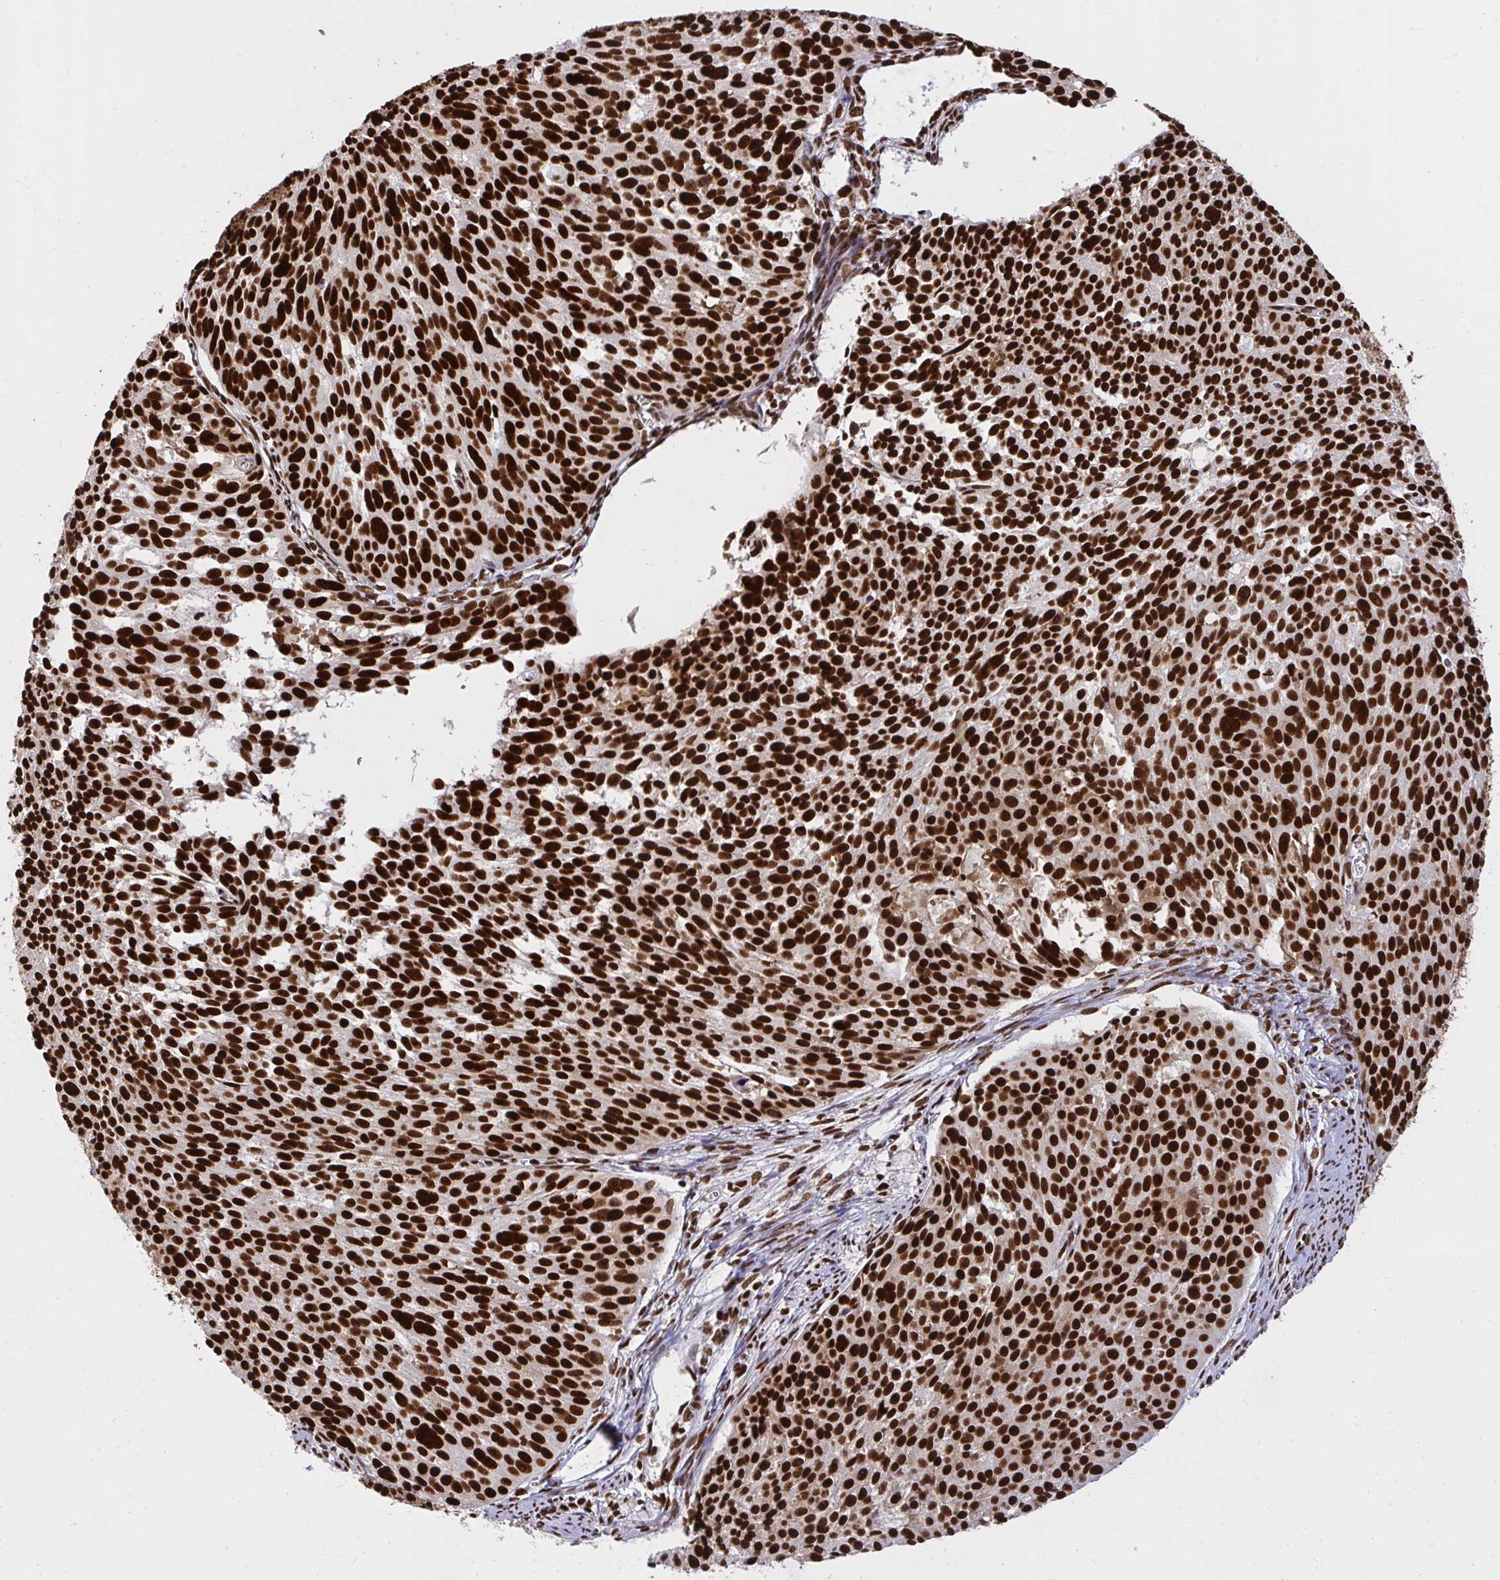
{"staining": {"intensity": "strong", "quantity": ">75%", "location": "nuclear"}, "tissue": "cervical cancer", "cell_type": "Tumor cells", "image_type": "cancer", "snomed": [{"axis": "morphology", "description": "Squamous cell carcinoma, NOS"}, {"axis": "topography", "description": "Cervix"}], "caption": "Brown immunohistochemical staining in human cervical cancer (squamous cell carcinoma) displays strong nuclear positivity in about >75% of tumor cells.", "gene": "HNRNPL", "patient": {"sex": "female", "age": 39}}